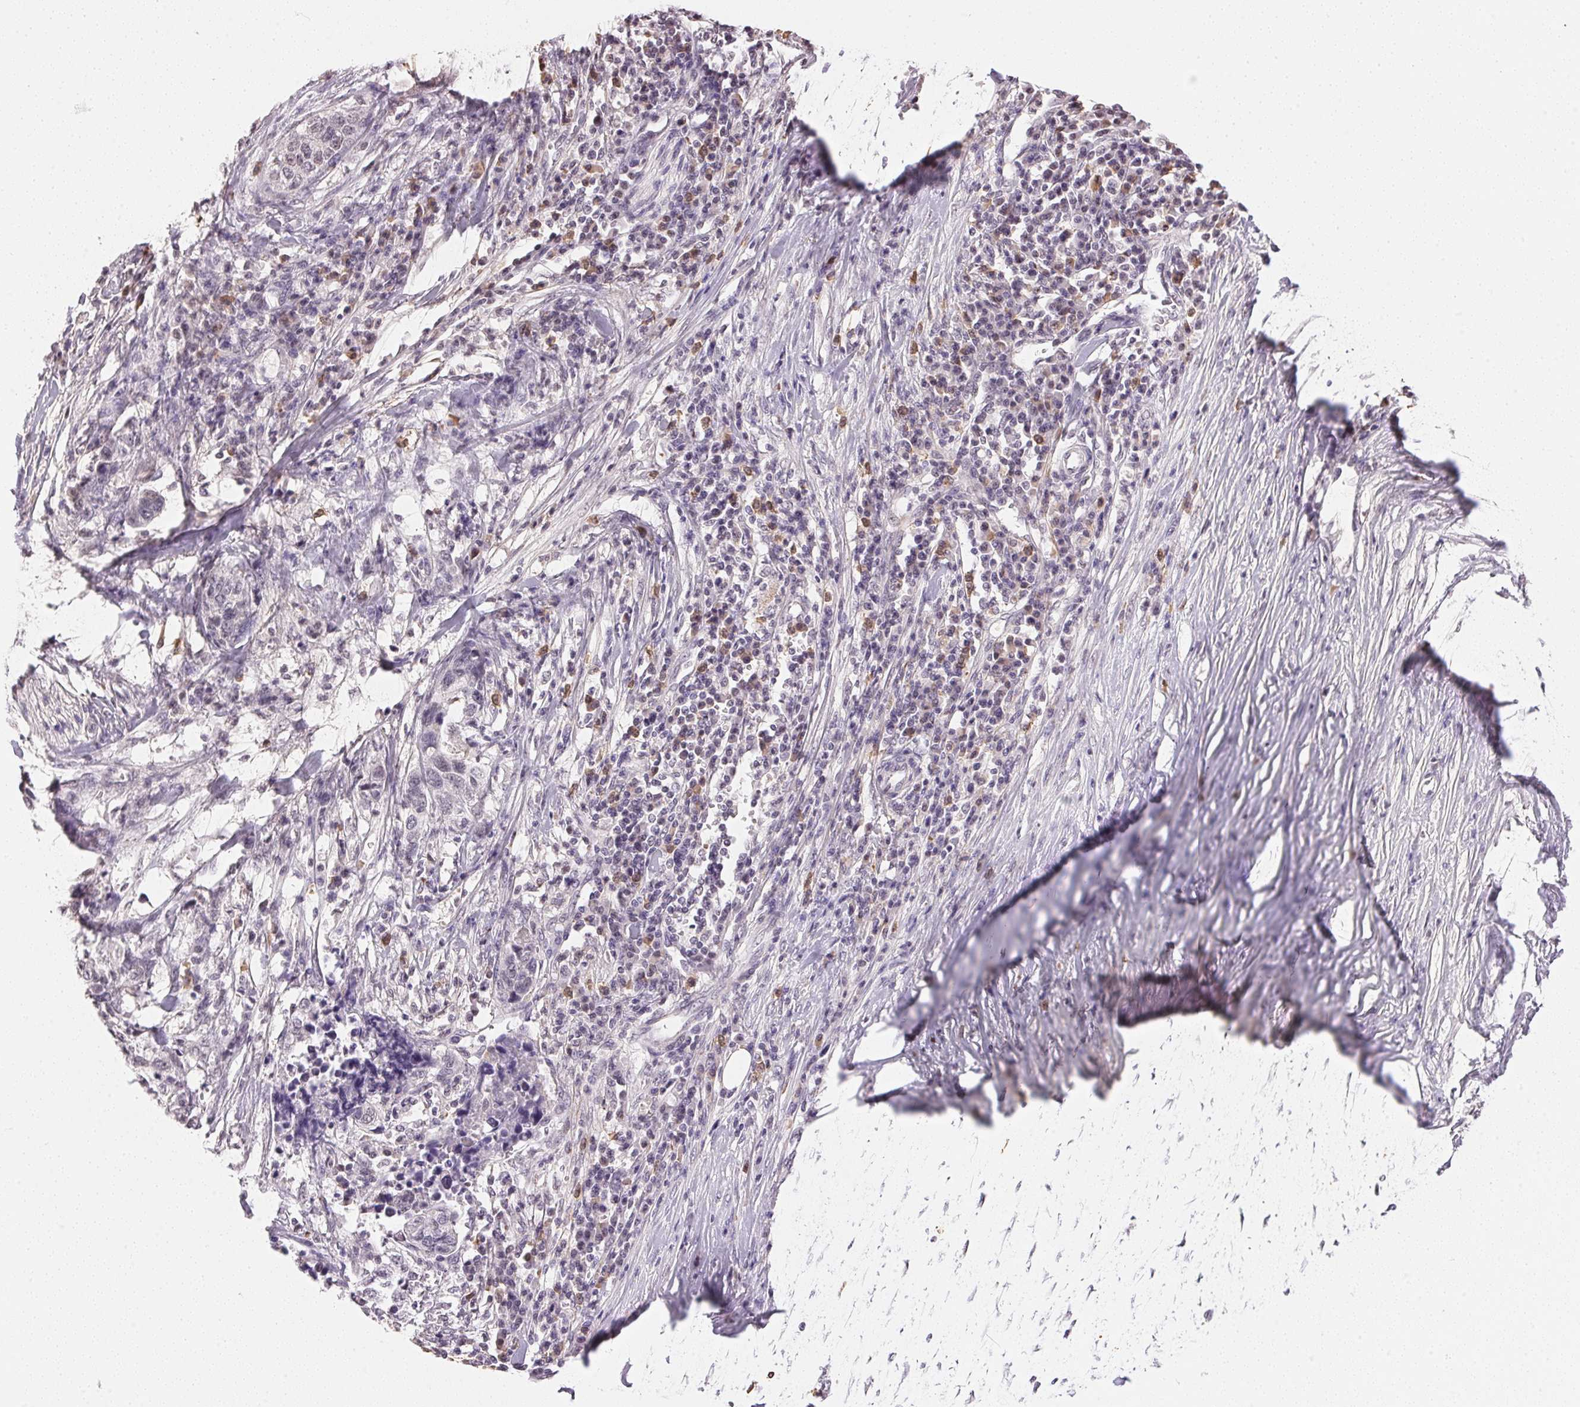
{"staining": {"intensity": "negative", "quantity": "none", "location": "none"}, "tissue": "stomach cancer", "cell_type": "Tumor cells", "image_type": "cancer", "snomed": [{"axis": "morphology", "description": "Adenocarcinoma, NOS"}, {"axis": "topography", "description": "Stomach, upper"}], "caption": "Histopathology image shows no significant protein staining in tumor cells of stomach cancer.", "gene": "FNDC4", "patient": {"sex": "female", "age": 67}}